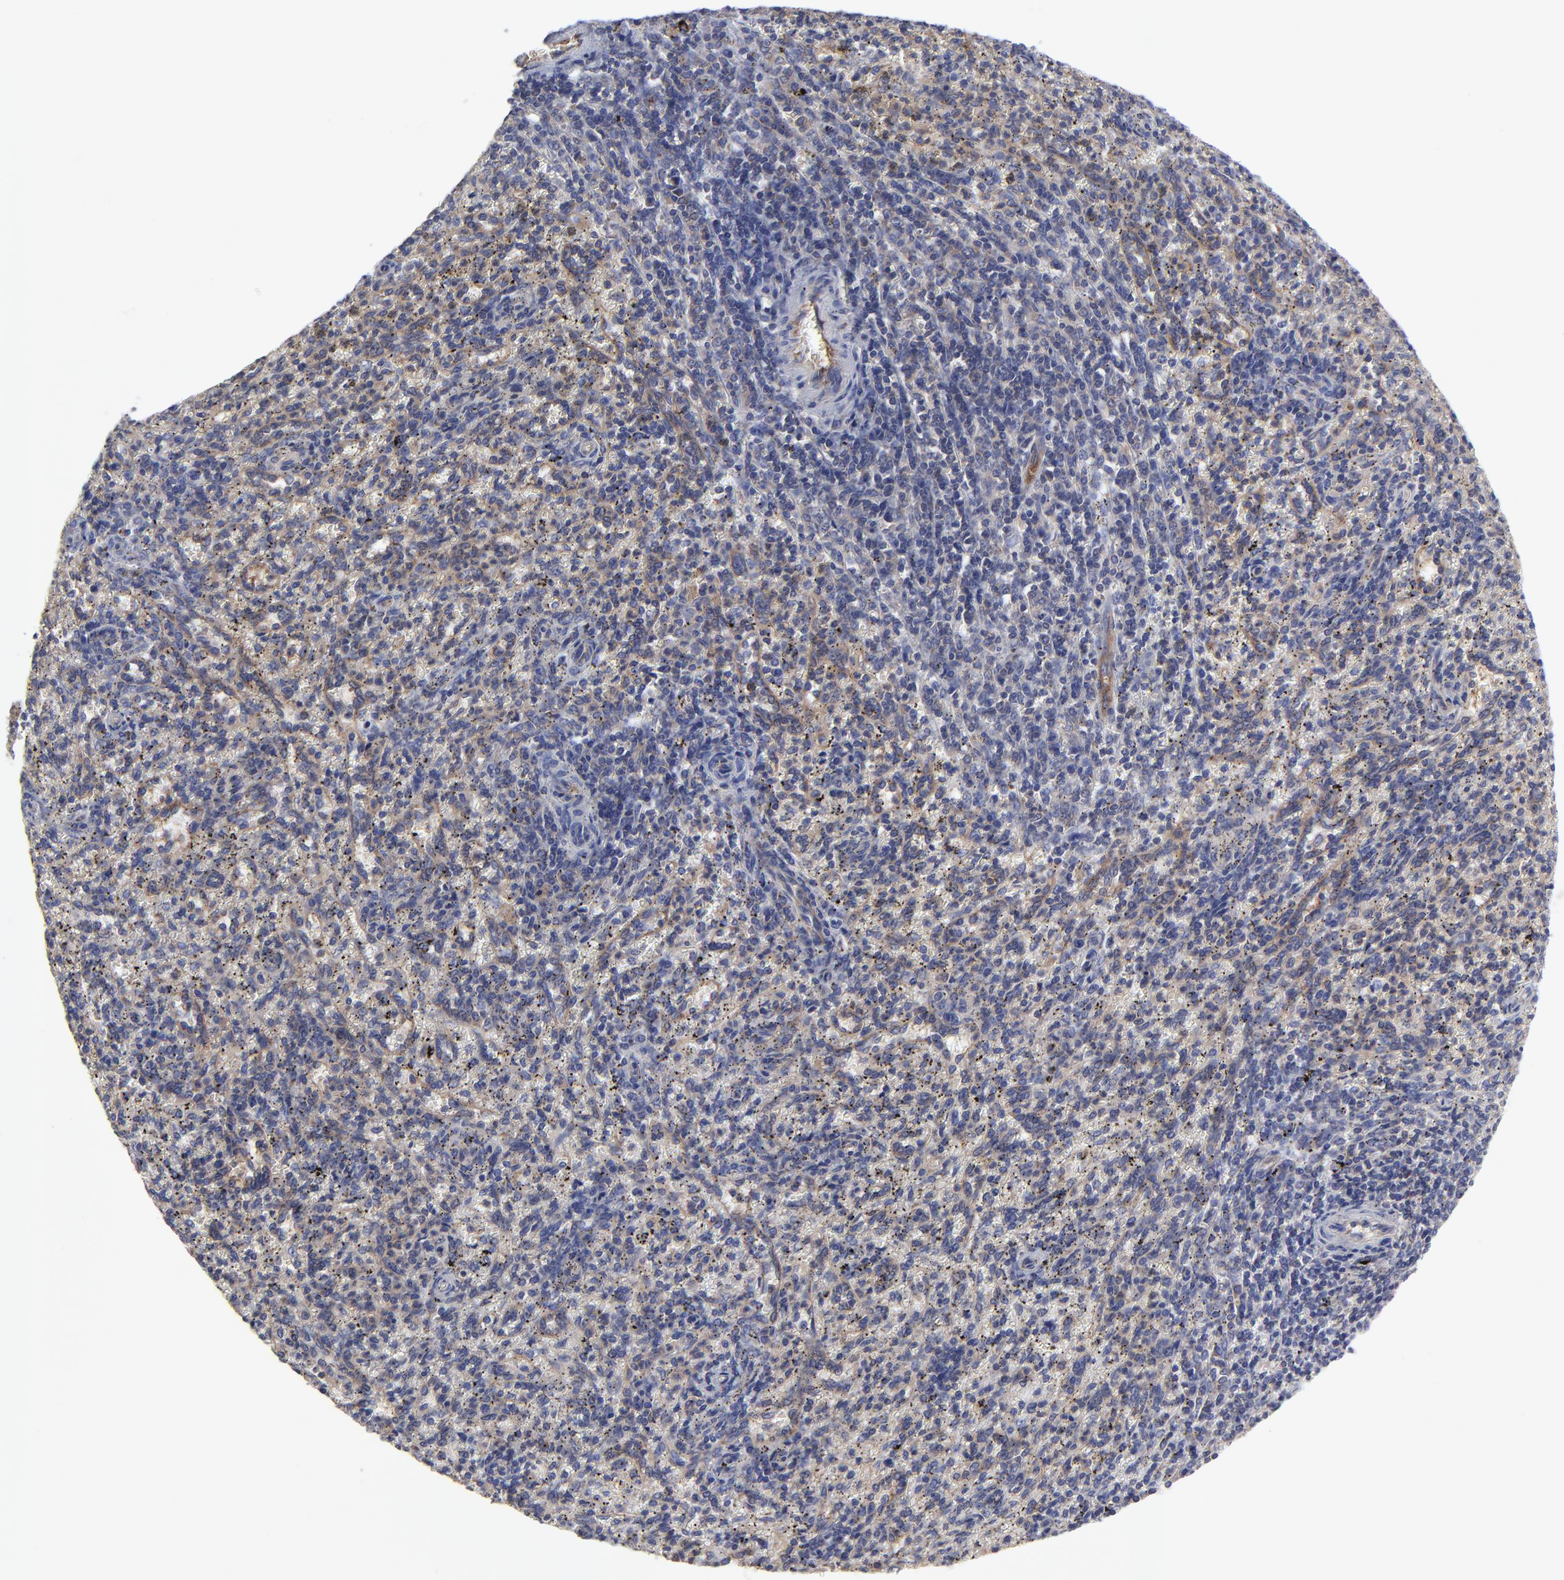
{"staining": {"intensity": "negative", "quantity": "none", "location": "none"}, "tissue": "spleen", "cell_type": "Cells in red pulp", "image_type": "normal", "snomed": [{"axis": "morphology", "description": "Normal tissue, NOS"}, {"axis": "topography", "description": "Spleen"}], "caption": "This histopathology image is of benign spleen stained with immunohistochemistry to label a protein in brown with the nuclei are counter-stained blue. There is no positivity in cells in red pulp.", "gene": "SULF2", "patient": {"sex": "female", "age": 10}}